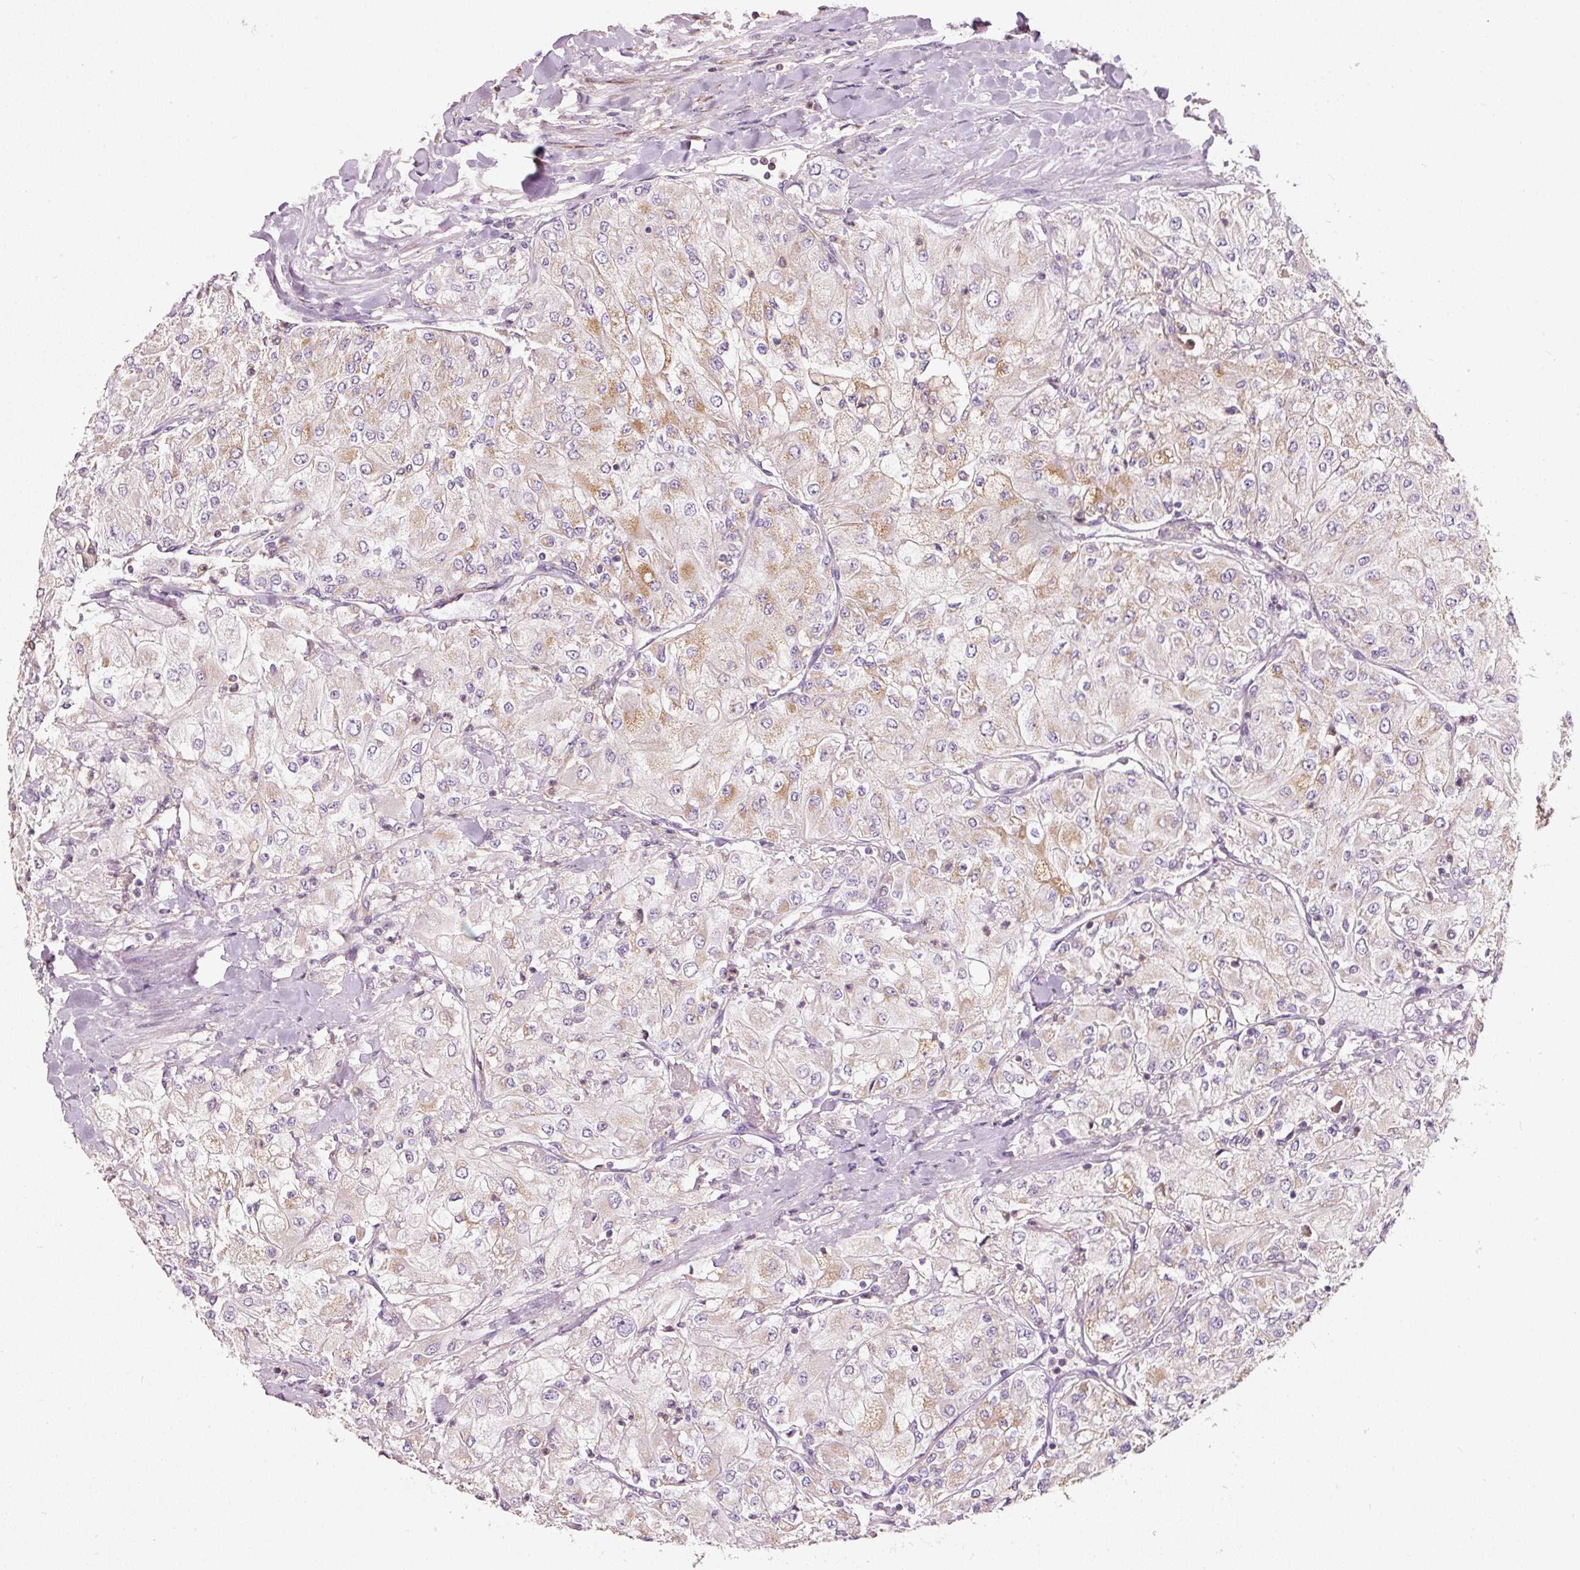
{"staining": {"intensity": "weak", "quantity": "<25%", "location": "cytoplasmic/membranous"}, "tissue": "renal cancer", "cell_type": "Tumor cells", "image_type": "cancer", "snomed": [{"axis": "morphology", "description": "Adenocarcinoma, NOS"}, {"axis": "topography", "description": "Kidney"}], "caption": "Human renal cancer stained for a protein using immunohistochemistry shows no staining in tumor cells.", "gene": "IQGAP2", "patient": {"sex": "male", "age": 80}}